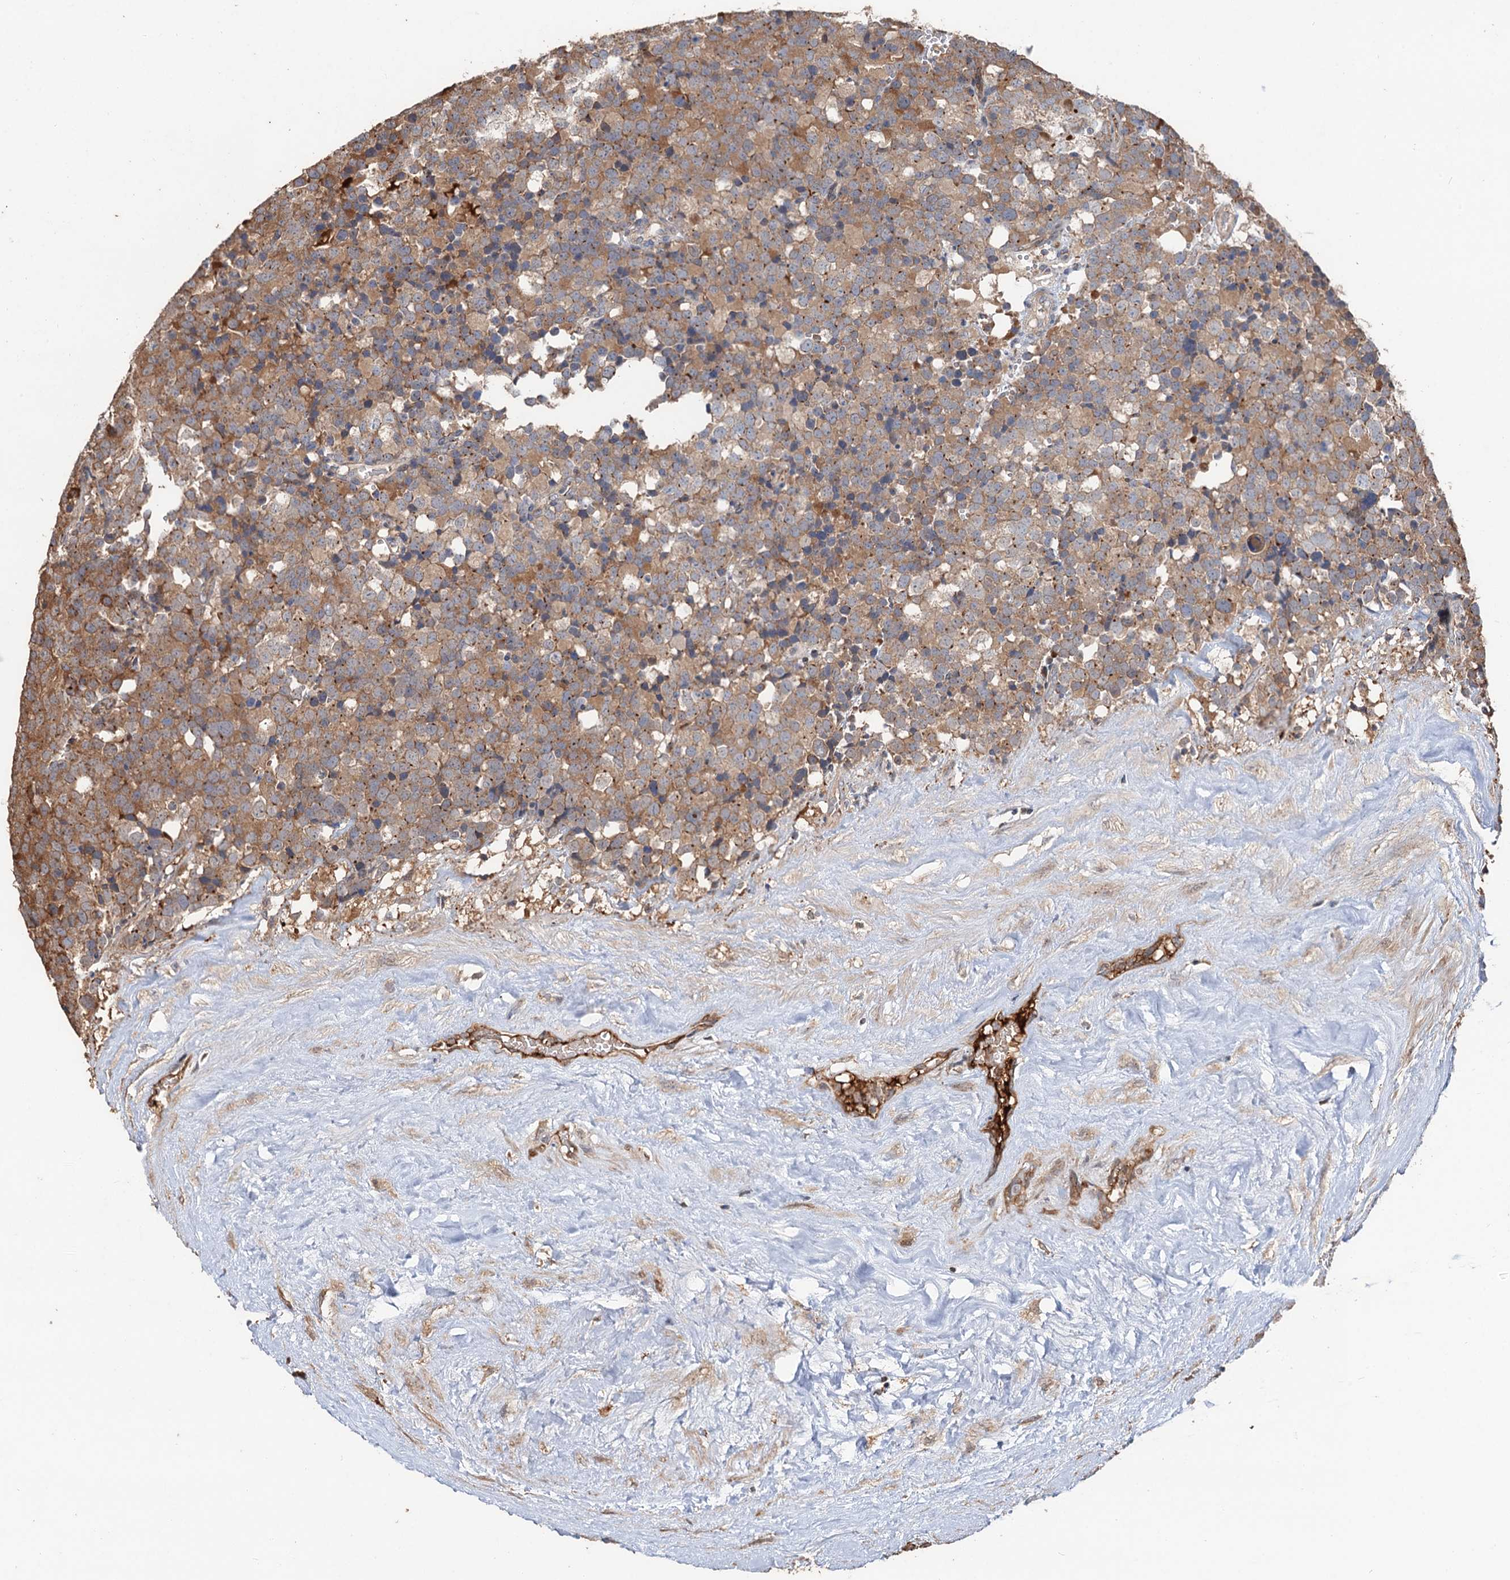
{"staining": {"intensity": "moderate", "quantity": "25%-75%", "location": "cytoplasmic/membranous"}, "tissue": "testis cancer", "cell_type": "Tumor cells", "image_type": "cancer", "snomed": [{"axis": "morphology", "description": "Seminoma, NOS"}, {"axis": "topography", "description": "Testis"}], "caption": "Protein staining of testis cancer tissue displays moderate cytoplasmic/membranous expression in approximately 25%-75% of tumor cells.", "gene": "DEXI", "patient": {"sex": "male", "age": 71}}